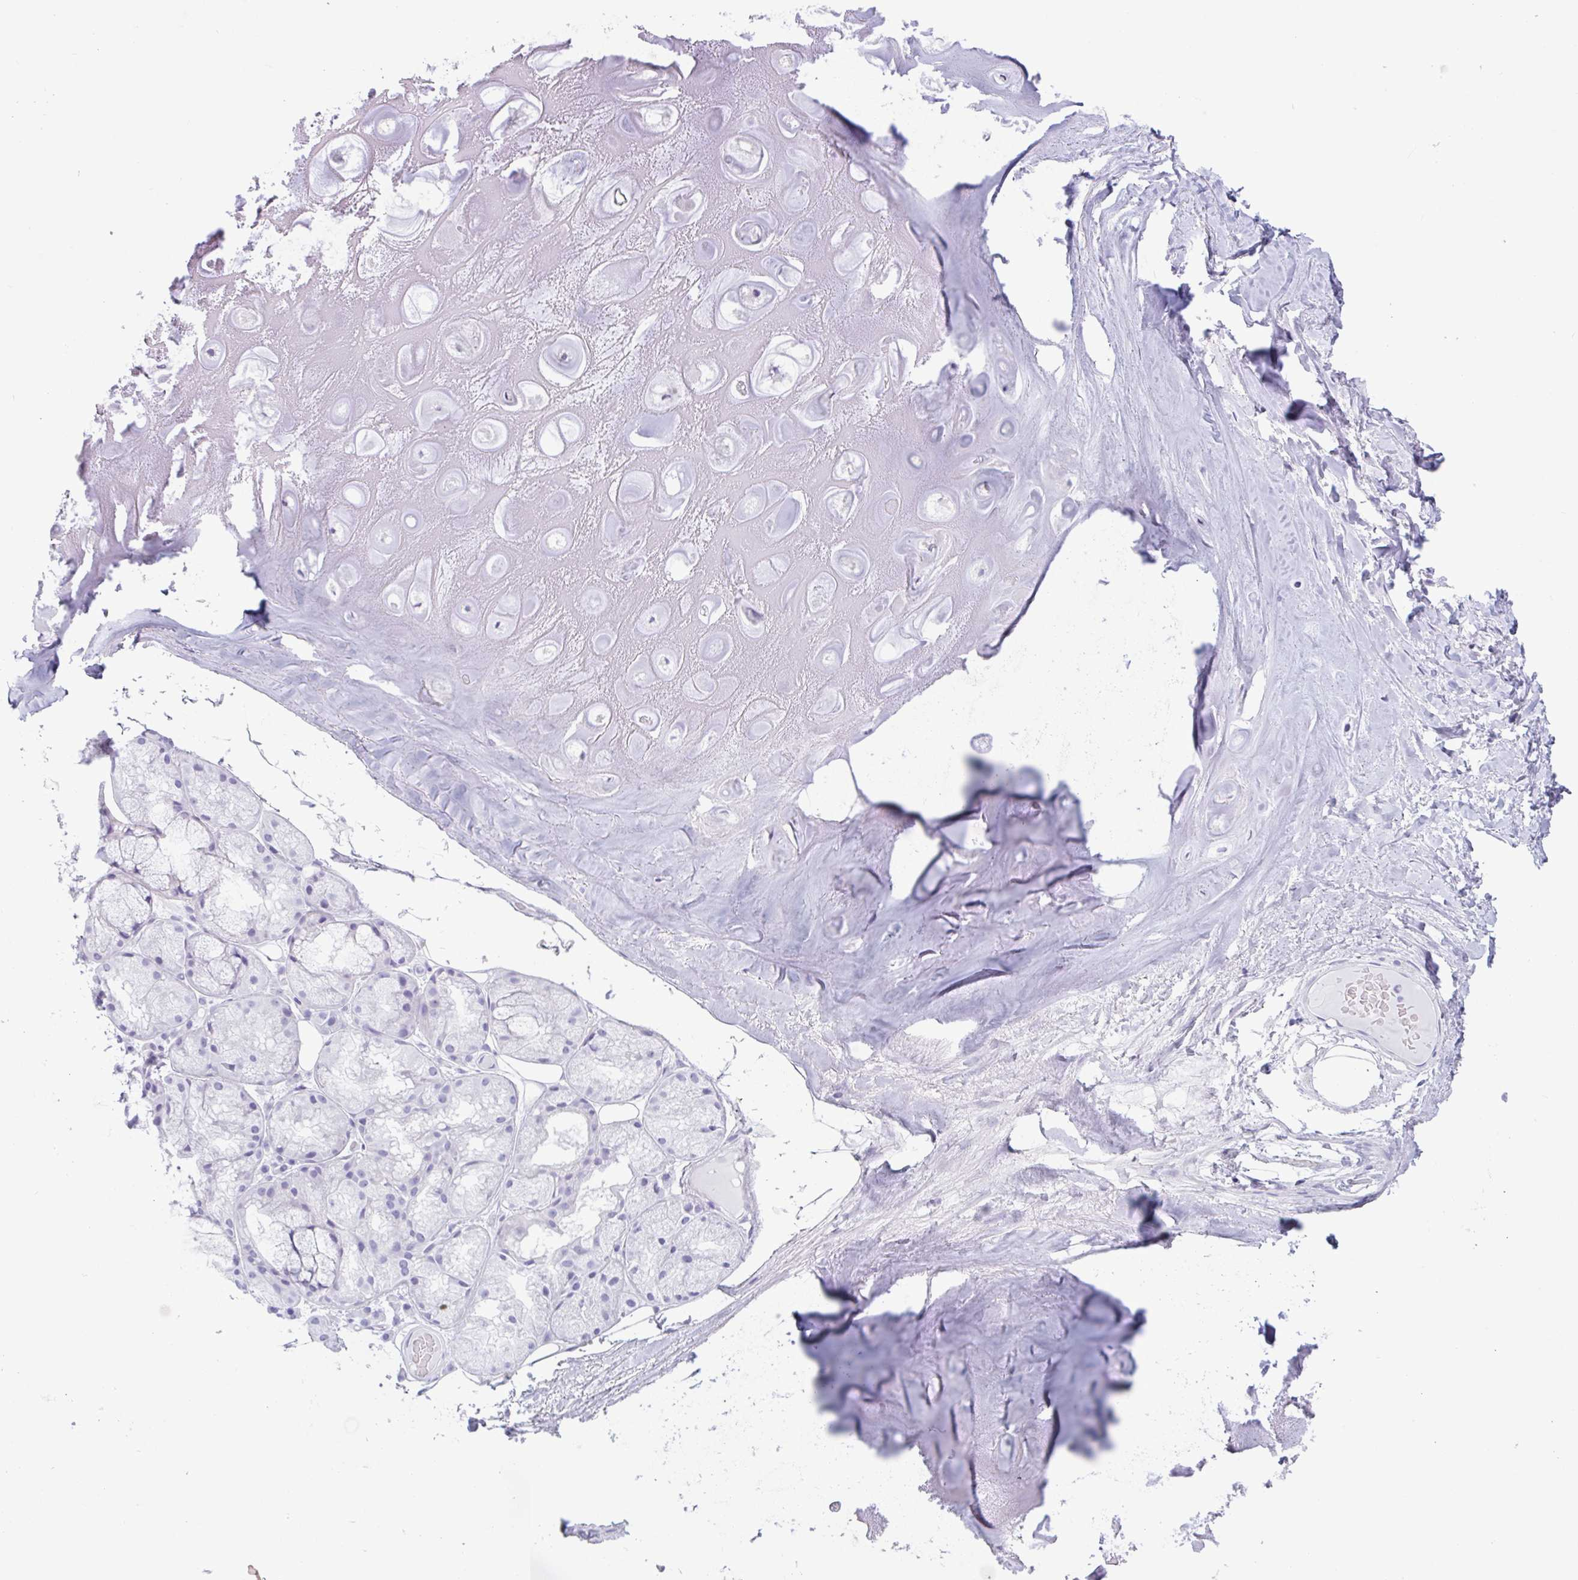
{"staining": {"intensity": "negative", "quantity": "none", "location": "none"}, "tissue": "adipose tissue", "cell_type": "Adipocytes", "image_type": "normal", "snomed": [{"axis": "morphology", "description": "Normal tissue, NOS"}, {"axis": "topography", "description": "Lymph node"}, {"axis": "topography", "description": "Cartilage tissue"}, {"axis": "topography", "description": "Nasopharynx"}], "caption": "IHC photomicrograph of unremarkable human adipose tissue stained for a protein (brown), which displays no positivity in adipocytes. Nuclei are stained in blue.", "gene": "CTSE", "patient": {"sex": "male", "age": 63}}